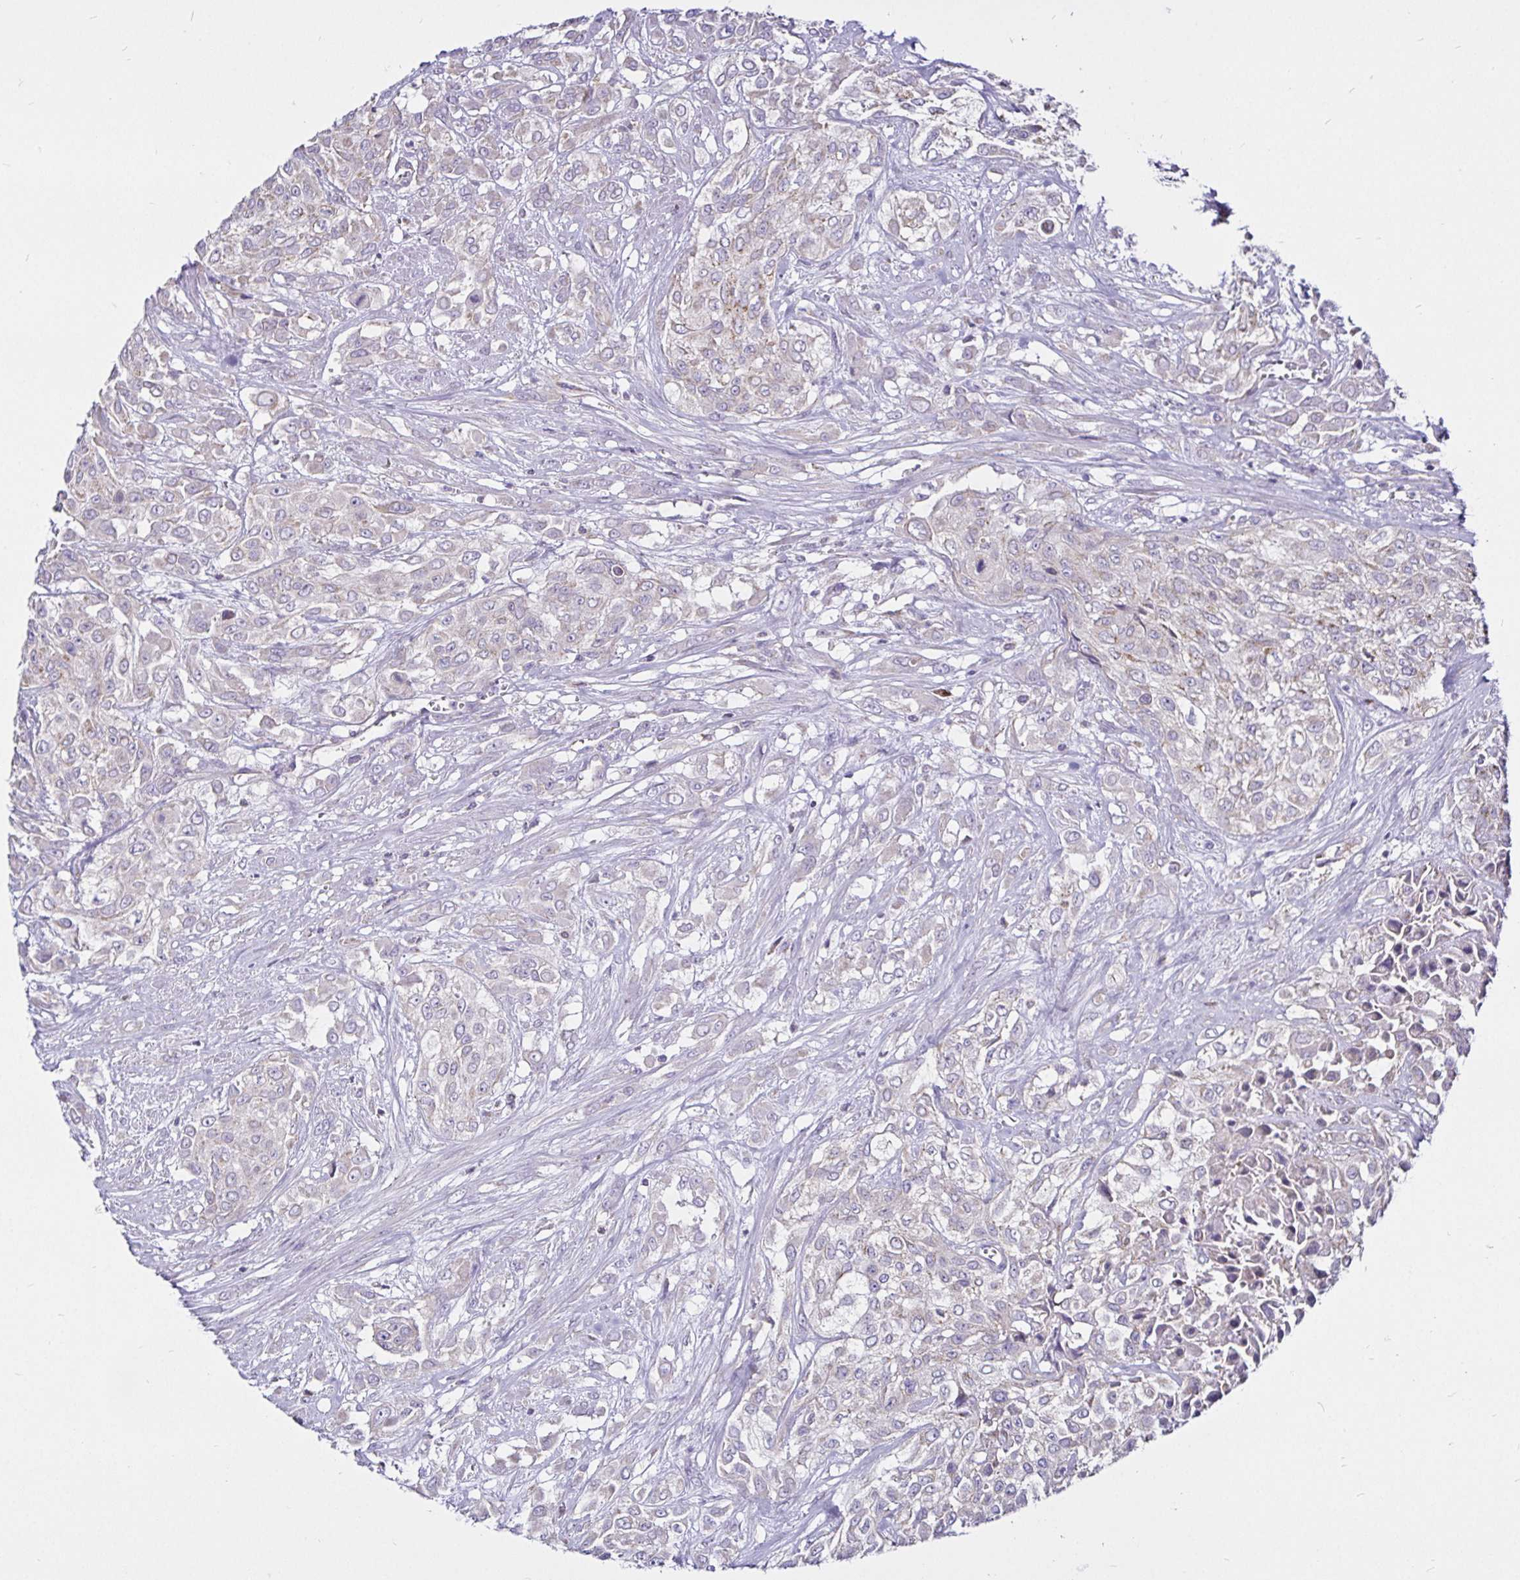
{"staining": {"intensity": "negative", "quantity": "none", "location": "none"}, "tissue": "urothelial cancer", "cell_type": "Tumor cells", "image_type": "cancer", "snomed": [{"axis": "morphology", "description": "Urothelial carcinoma, High grade"}, {"axis": "topography", "description": "Urinary bladder"}], "caption": "Immunohistochemical staining of urothelial cancer shows no significant expression in tumor cells. (Stains: DAB (3,3'-diaminobenzidine) immunohistochemistry with hematoxylin counter stain, Microscopy: brightfield microscopy at high magnification).", "gene": "PGAM2", "patient": {"sex": "male", "age": 57}}